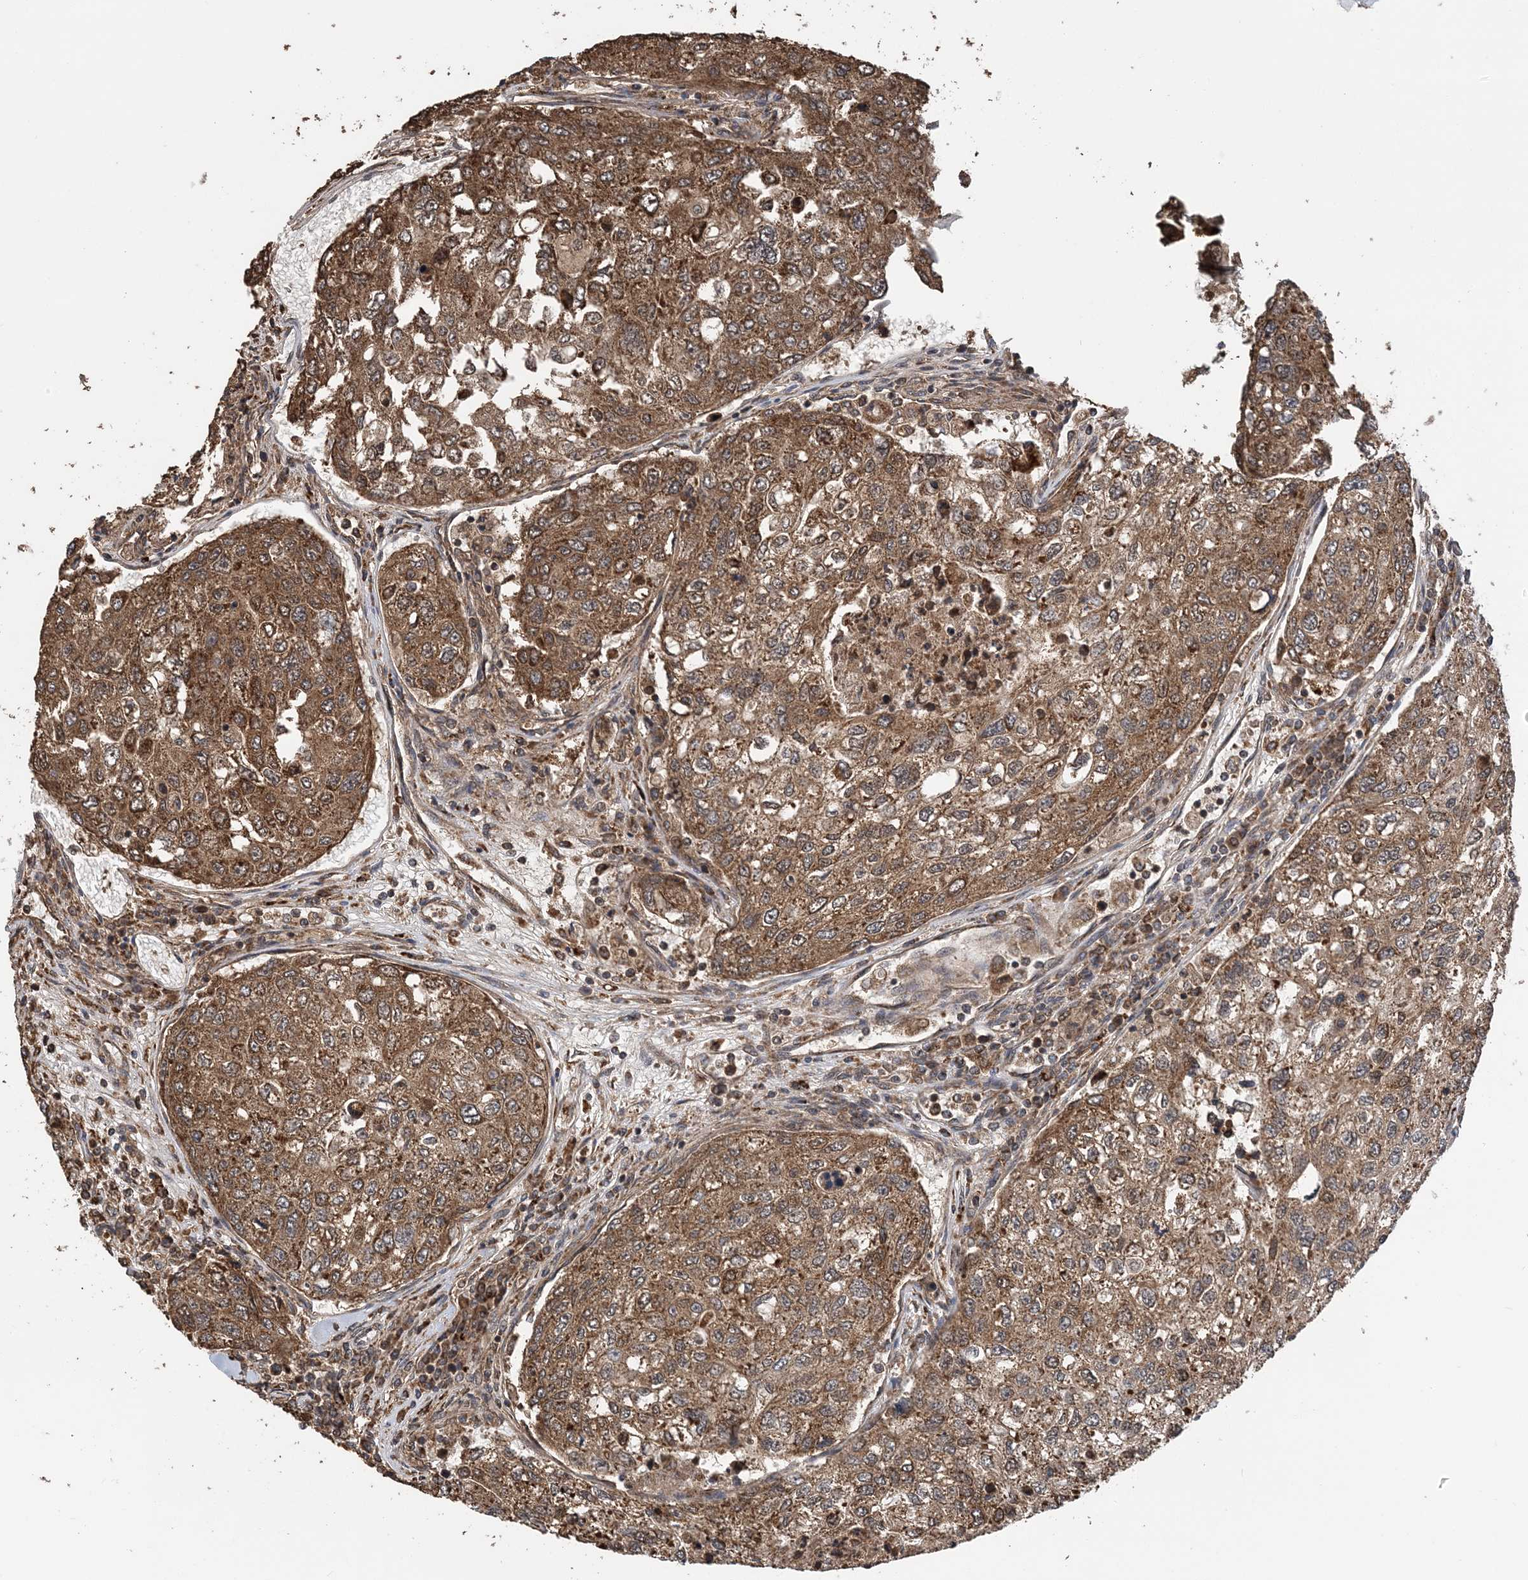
{"staining": {"intensity": "moderate", "quantity": ">75%", "location": "cytoplasmic/membranous"}, "tissue": "urothelial cancer", "cell_type": "Tumor cells", "image_type": "cancer", "snomed": [{"axis": "morphology", "description": "Urothelial carcinoma, High grade"}, {"axis": "topography", "description": "Lymph node"}, {"axis": "topography", "description": "Urinary bladder"}], "caption": "Urothelial cancer was stained to show a protein in brown. There is medium levels of moderate cytoplasmic/membranous staining in about >75% of tumor cells.", "gene": "PCBP1", "patient": {"sex": "male", "age": 51}}